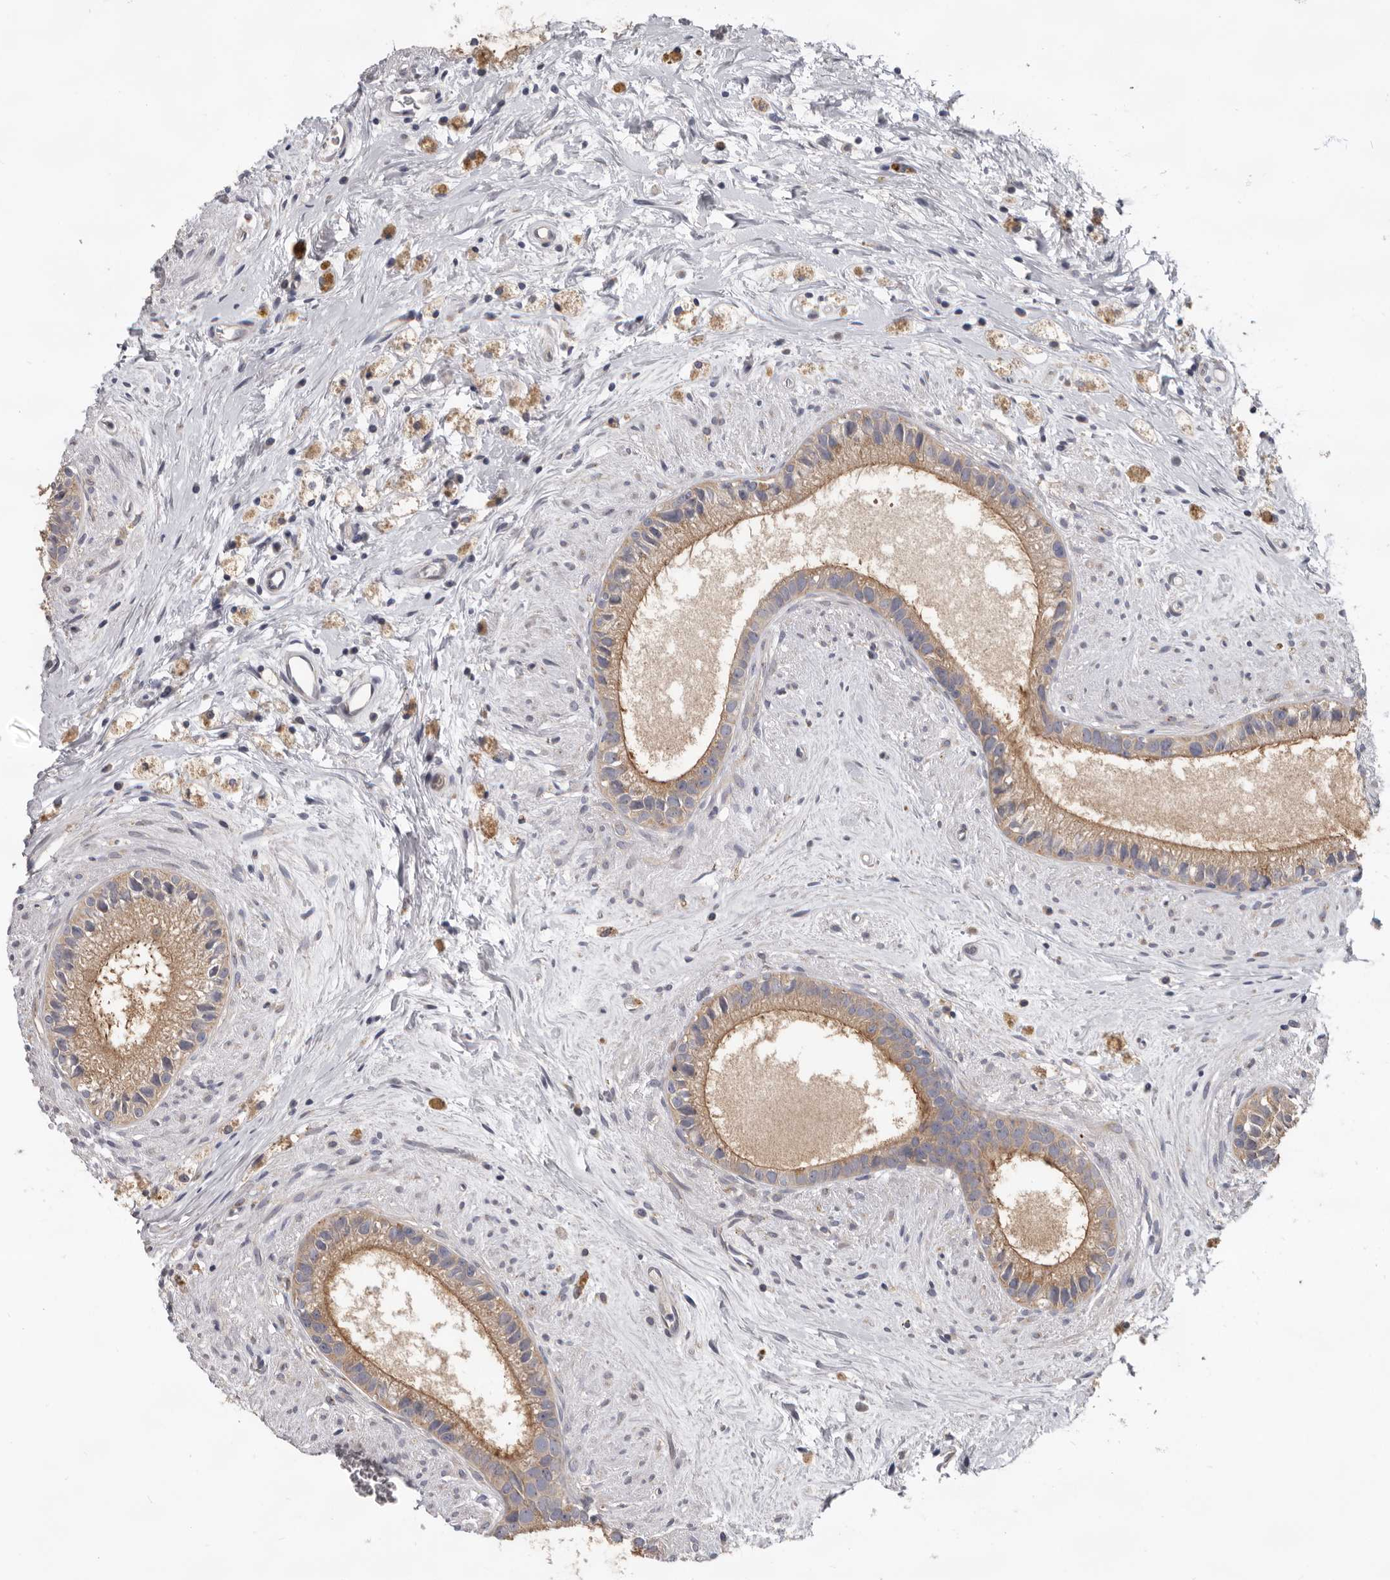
{"staining": {"intensity": "moderate", "quantity": ">75%", "location": "cytoplasmic/membranous"}, "tissue": "epididymis", "cell_type": "Glandular cells", "image_type": "normal", "snomed": [{"axis": "morphology", "description": "Normal tissue, NOS"}, {"axis": "topography", "description": "Epididymis"}], "caption": "IHC histopathology image of normal epididymis: human epididymis stained using IHC shows medium levels of moderate protein expression localized specifically in the cytoplasmic/membranous of glandular cells, appearing as a cytoplasmic/membranous brown color.", "gene": "HINT3", "patient": {"sex": "male", "age": 80}}